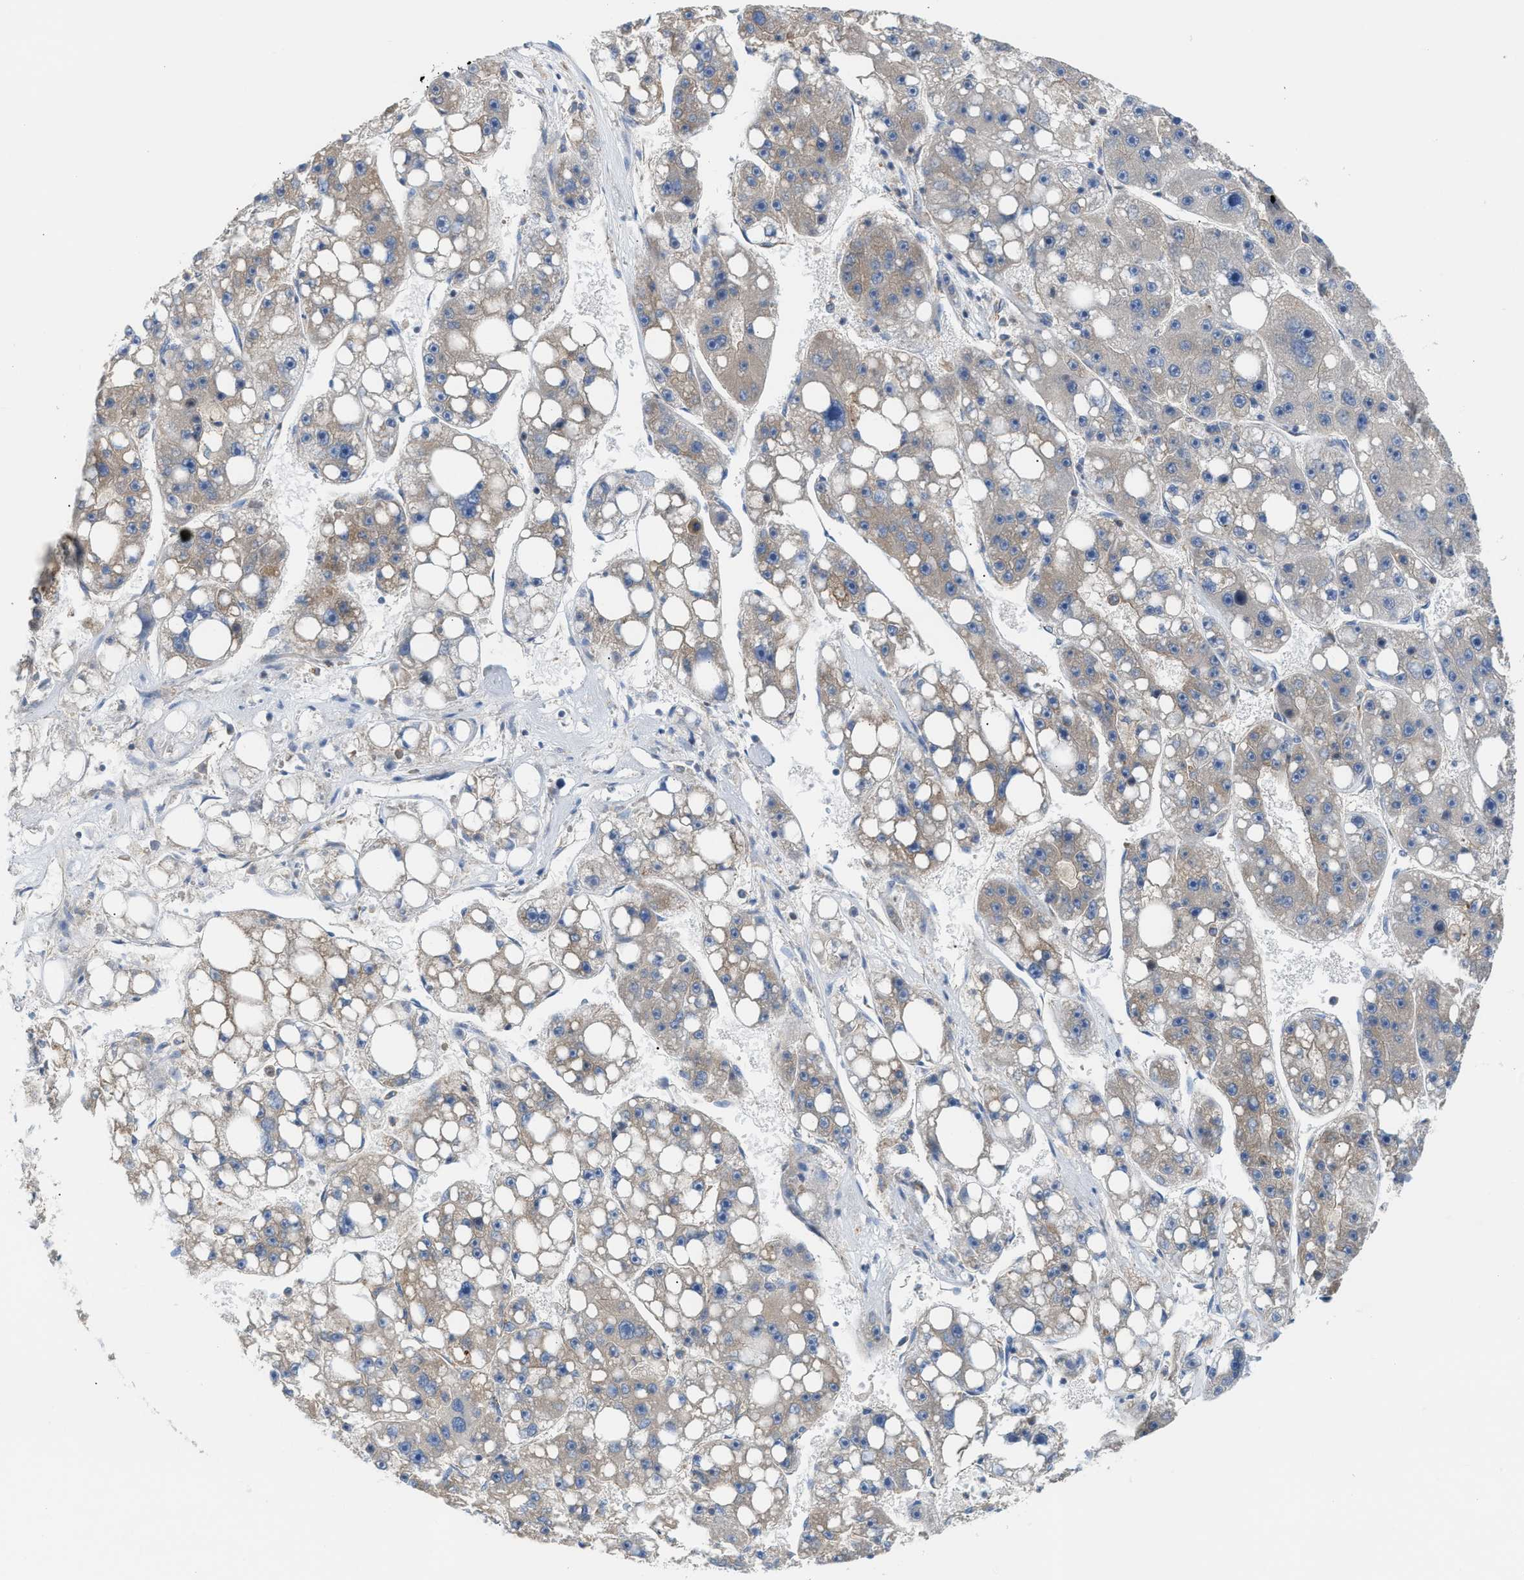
{"staining": {"intensity": "weak", "quantity": "<25%", "location": "cytoplasmic/membranous"}, "tissue": "liver cancer", "cell_type": "Tumor cells", "image_type": "cancer", "snomed": [{"axis": "morphology", "description": "Carcinoma, Hepatocellular, NOS"}, {"axis": "topography", "description": "Liver"}], "caption": "There is no significant staining in tumor cells of liver cancer (hepatocellular carcinoma).", "gene": "TBC1D15", "patient": {"sex": "female", "age": 61}}